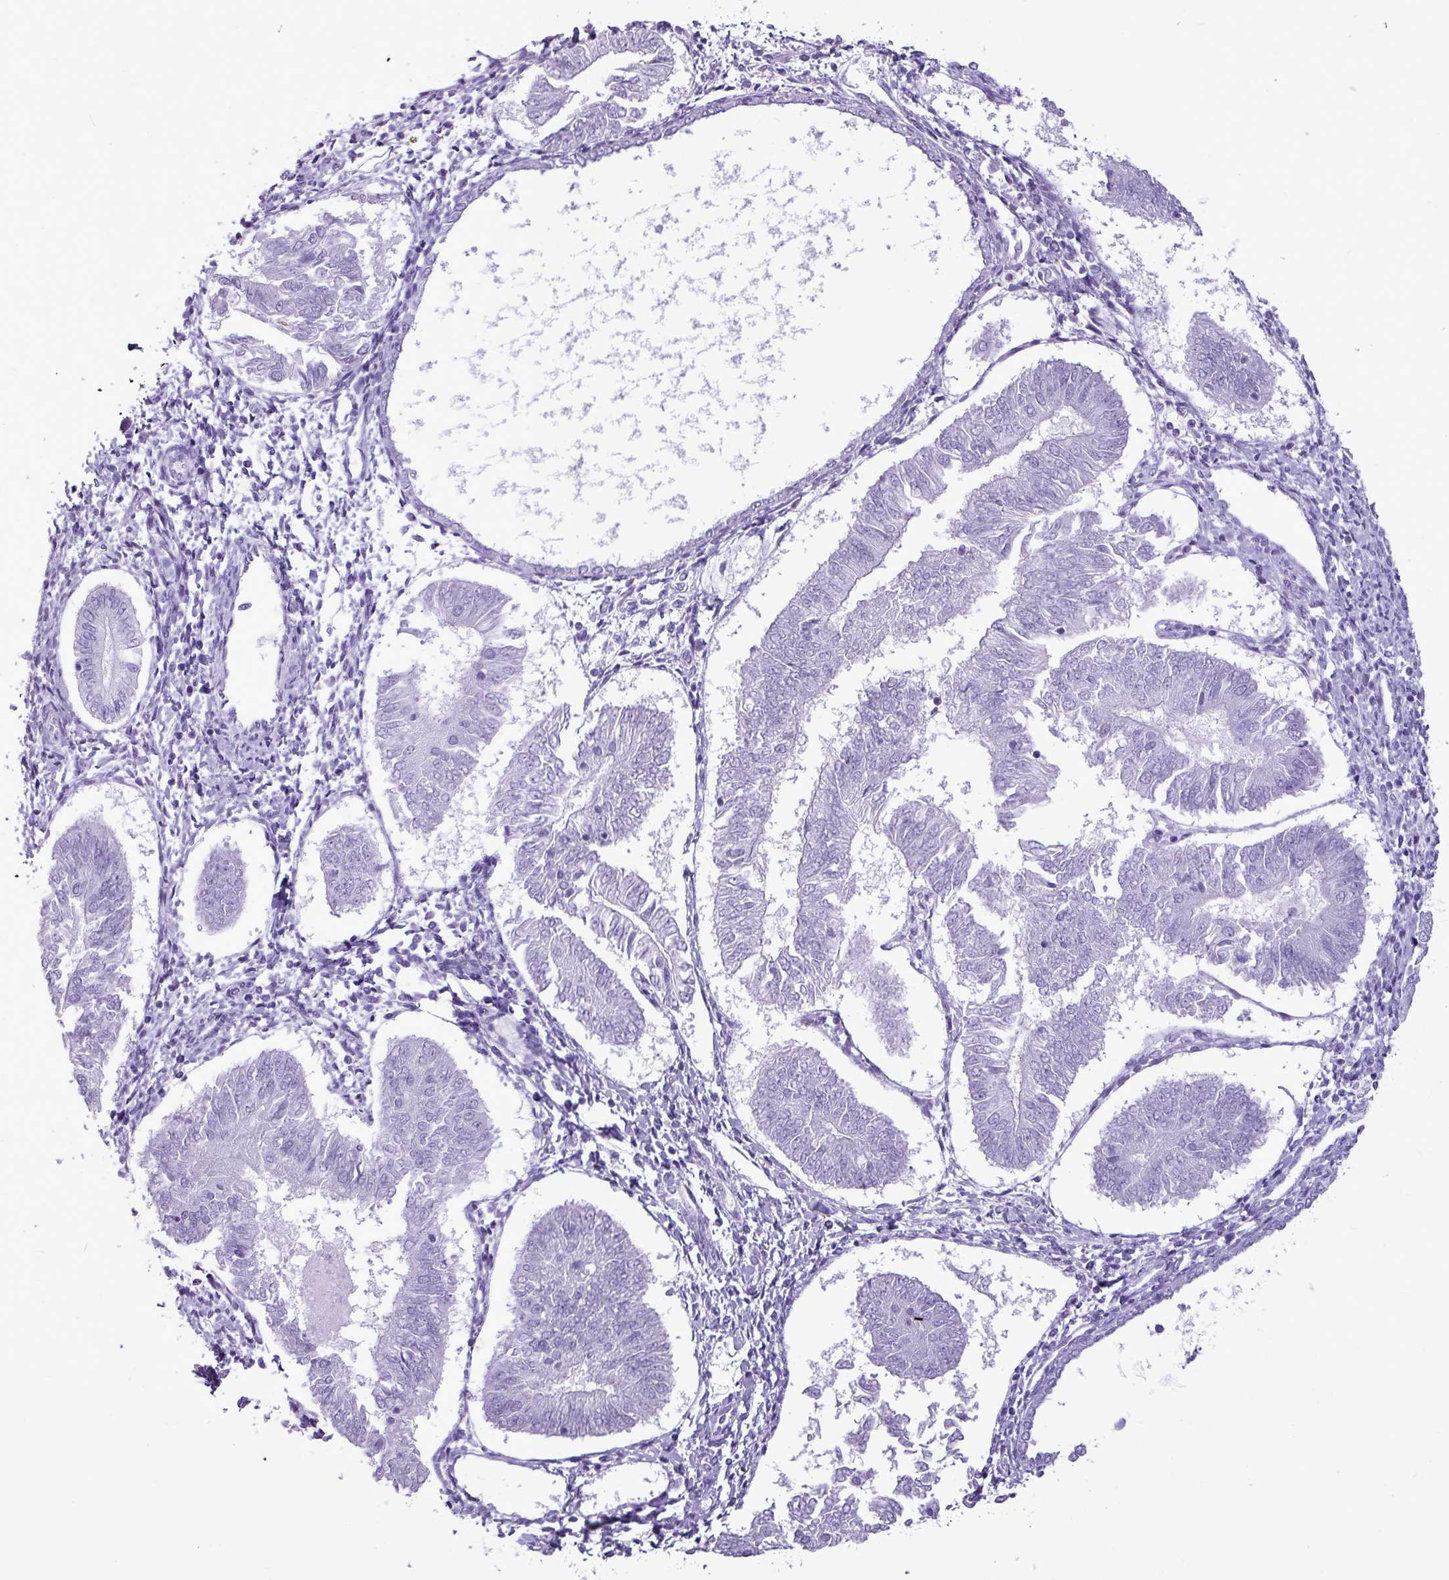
{"staining": {"intensity": "negative", "quantity": "none", "location": "none"}, "tissue": "endometrial cancer", "cell_type": "Tumor cells", "image_type": "cancer", "snomed": [{"axis": "morphology", "description": "Adenocarcinoma, NOS"}, {"axis": "topography", "description": "Endometrium"}], "caption": "Histopathology image shows no significant protein staining in tumor cells of endometrial cancer.", "gene": "AMY1B", "patient": {"sex": "female", "age": 58}}